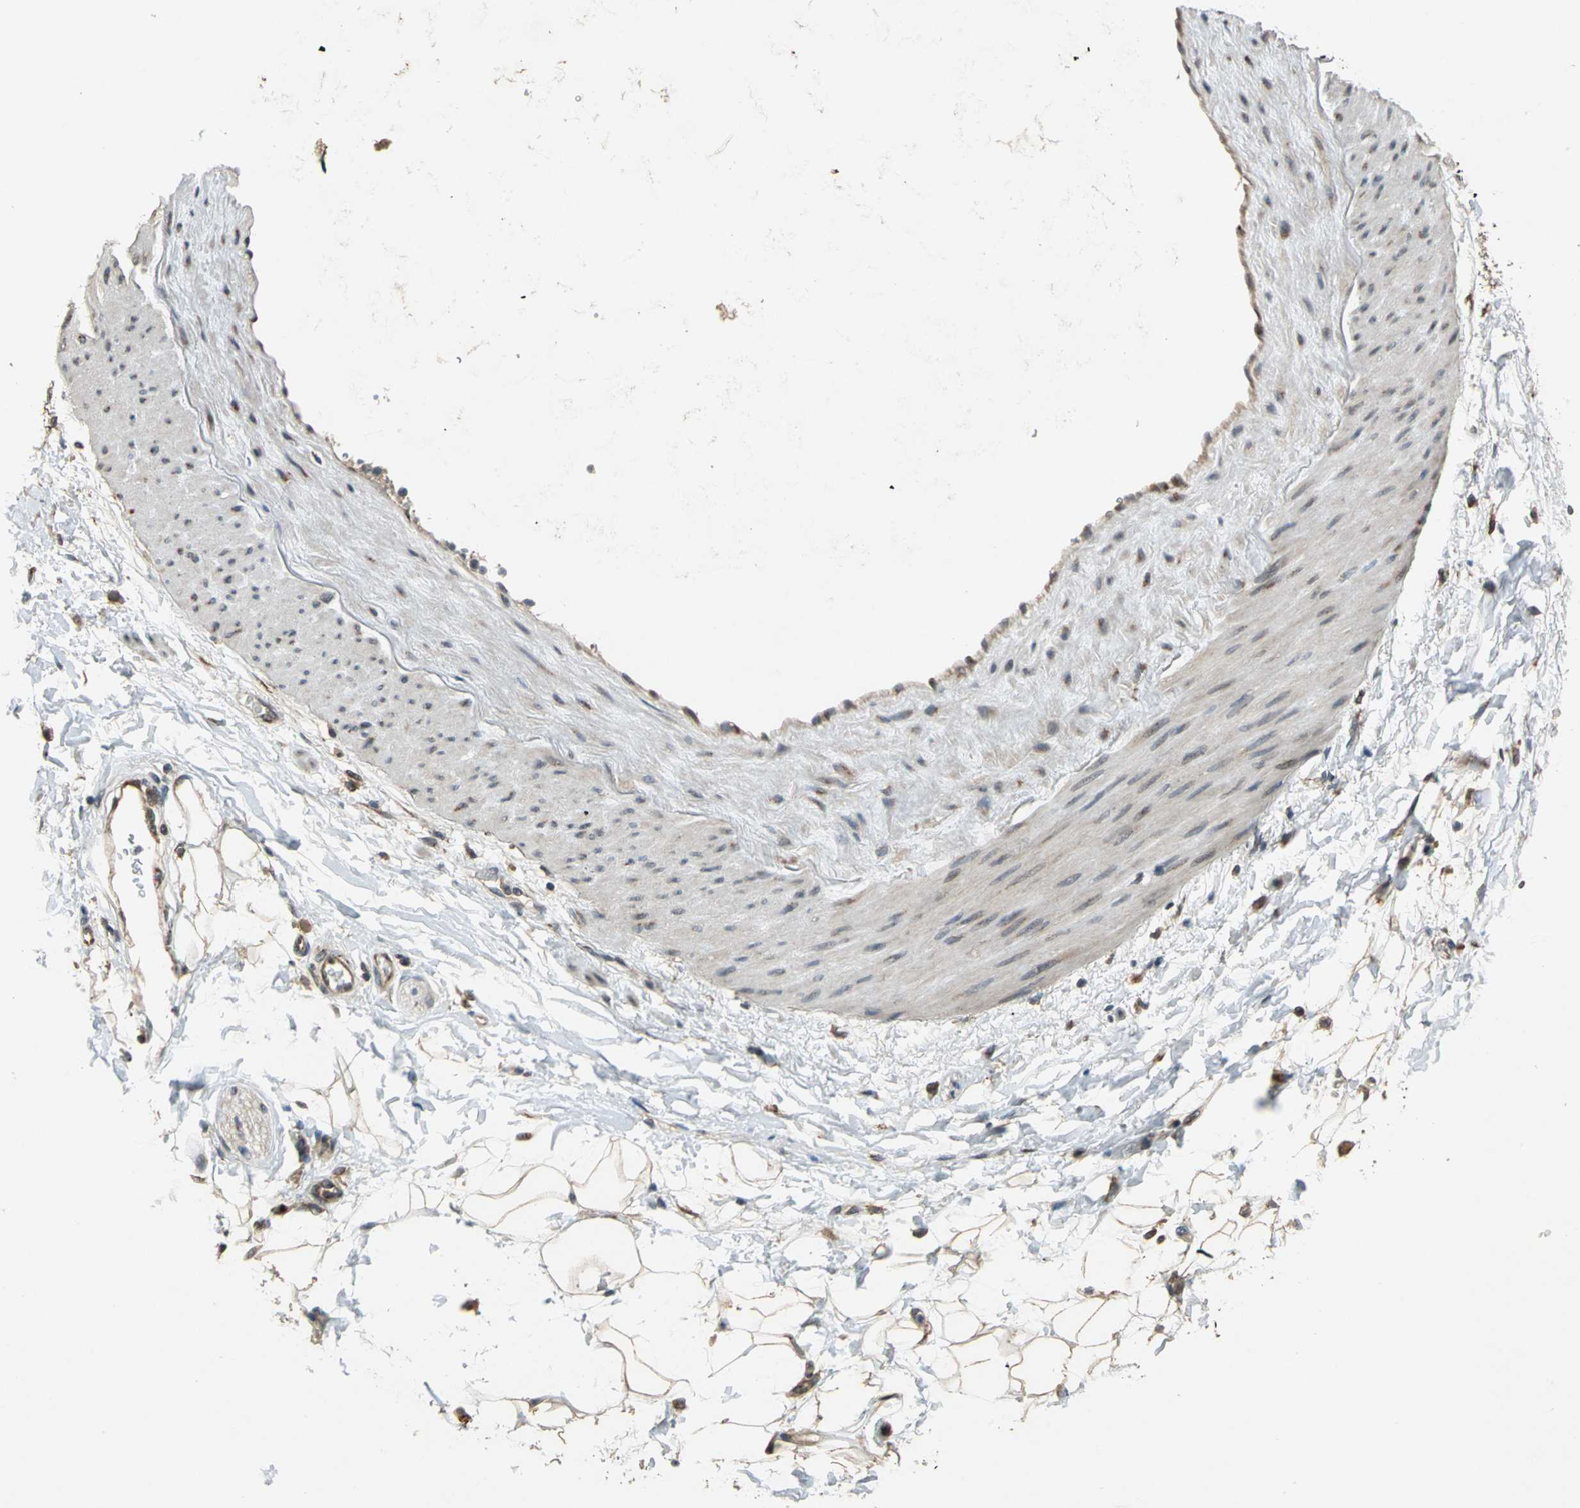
{"staining": {"intensity": "weak", "quantity": ">75%", "location": "cytoplasmic/membranous"}, "tissue": "adipose tissue", "cell_type": "Adipocytes", "image_type": "normal", "snomed": [{"axis": "morphology", "description": "Normal tissue, NOS"}, {"axis": "morphology", "description": "Urothelial carcinoma, High grade"}, {"axis": "topography", "description": "Vascular tissue"}, {"axis": "topography", "description": "Urinary bladder"}], "caption": "Brown immunohistochemical staining in benign adipose tissue shows weak cytoplasmic/membranous expression in about >75% of adipocytes.", "gene": "NFKBIE", "patient": {"sex": "female", "age": 56}}